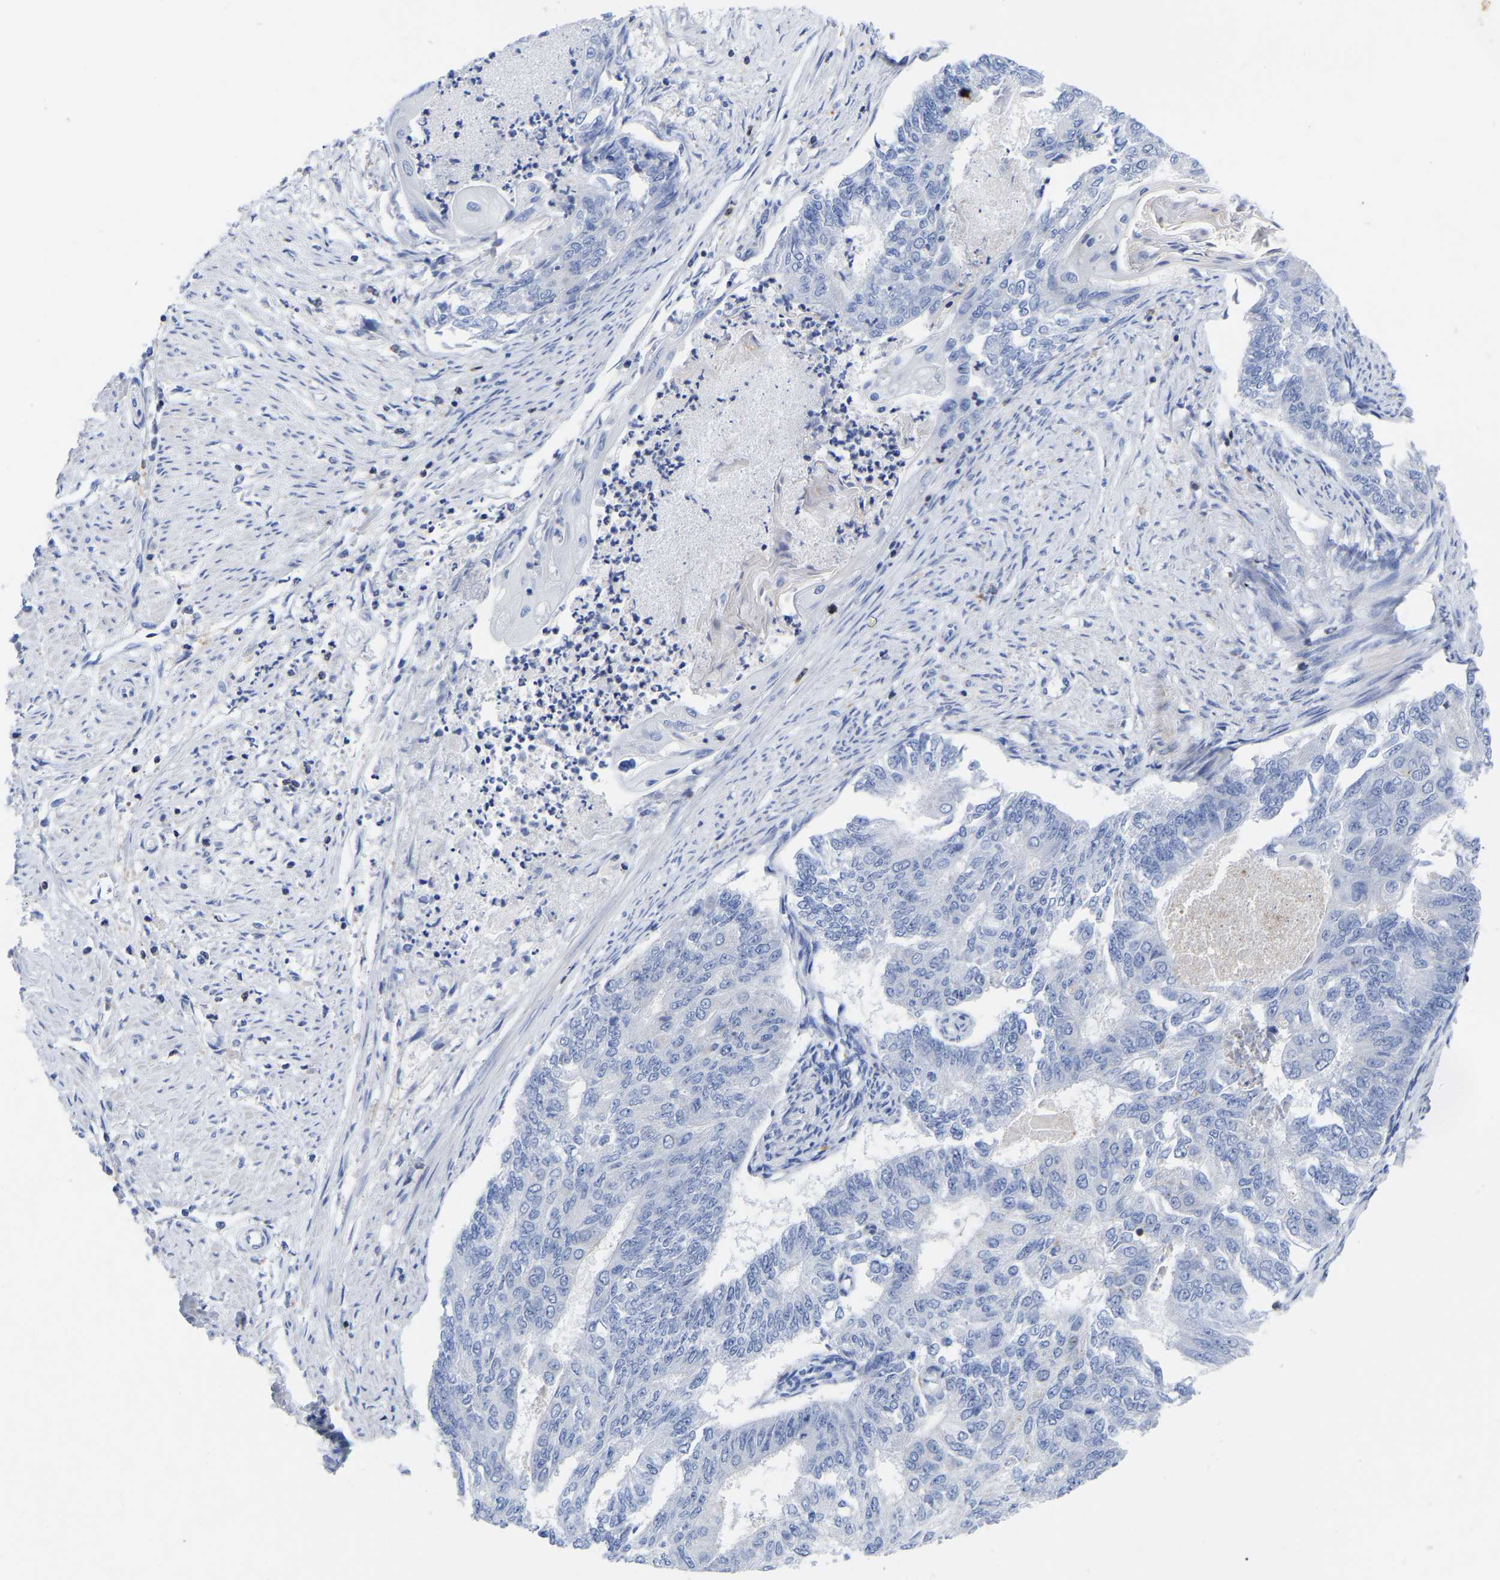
{"staining": {"intensity": "negative", "quantity": "none", "location": "none"}, "tissue": "endometrial cancer", "cell_type": "Tumor cells", "image_type": "cancer", "snomed": [{"axis": "morphology", "description": "Adenocarcinoma, NOS"}, {"axis": "topography", "description": "Endometrium"}], "caption": "Immunohistochemical staining of adenocarcinoma (endometrial) exhibits no significant positivity in tumor cells.", "gene": "PTPN7", "patient": {"sex": "female", "age": 32}}